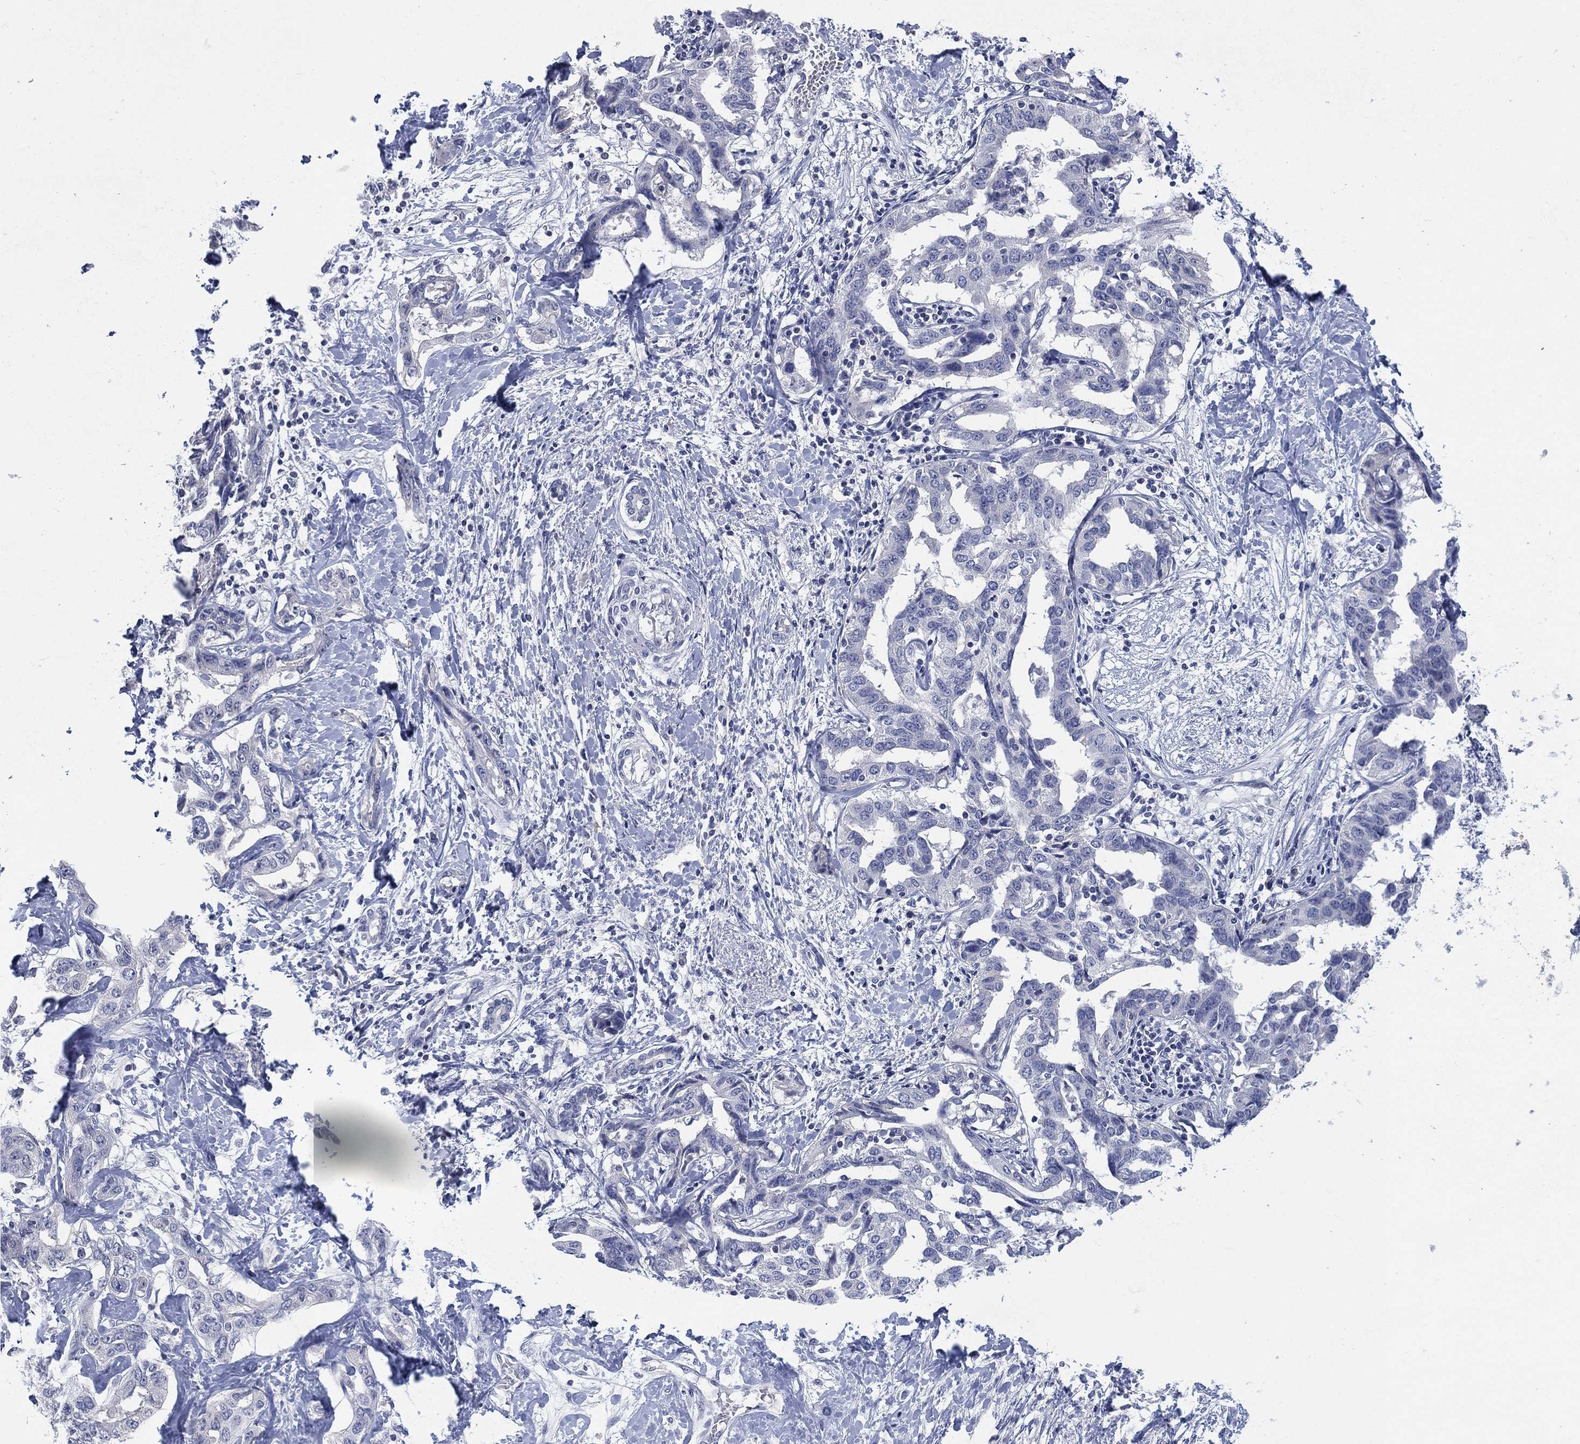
{"staining": {"intensity": "negative", "quantity": "none", "location": "none"}, "tissue": "liver cancer", "cell_type": "Tumor cells", "image_type": "cancer", "snomed": [{"axis": "morphology", "description": "Cholangiocarcinoma"}, {"axis": "topography", "description": "Liver"}], "caption": "Immunohistochemistry image of neoplastic tissue: human liver cancer stained with DAB demonstrates no significant protein positivity in tumor cells.", "gene": "KRT35", "patient": {"sex": "male", "age": 59}}